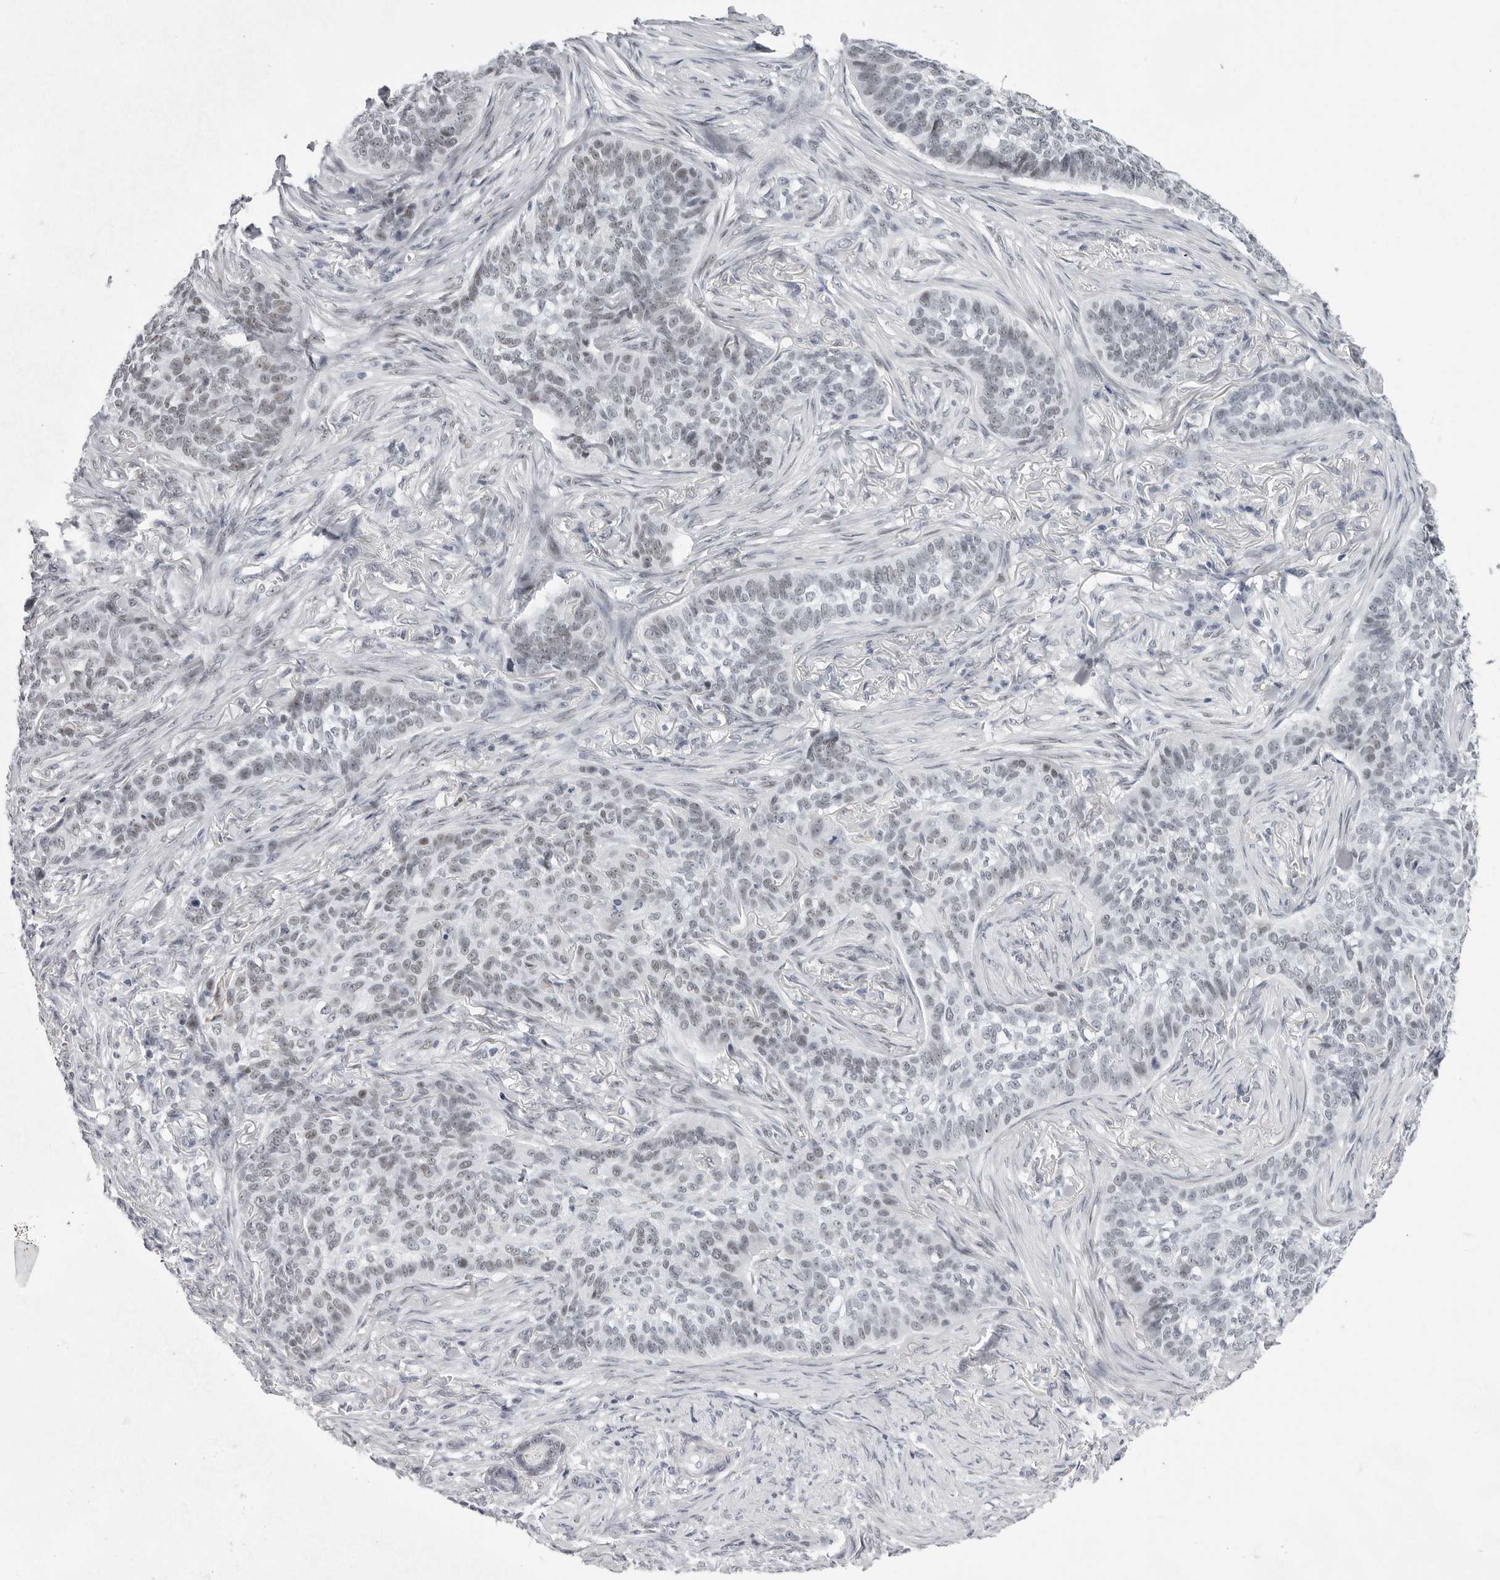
{"staining": {"intensity": "weak", "quantity": "<25%", "location": "nuclear"}, "tissue": "skin cancer", "cell_type": "Tumor cells", "image_type": "cancer", "snomed": [{"axis": "morphology", "description": "Basal cell carcinoma"}, {"axis": "topography", "description": "Skin"}], "caption": "DAB (3,3'-diaminobenzidine) immunohistochemical staining of skin cancer exhibits no significant positivity in tumor cells.", "gene": "VEZF1", "patient": {"sex": "male", "age": 85}}